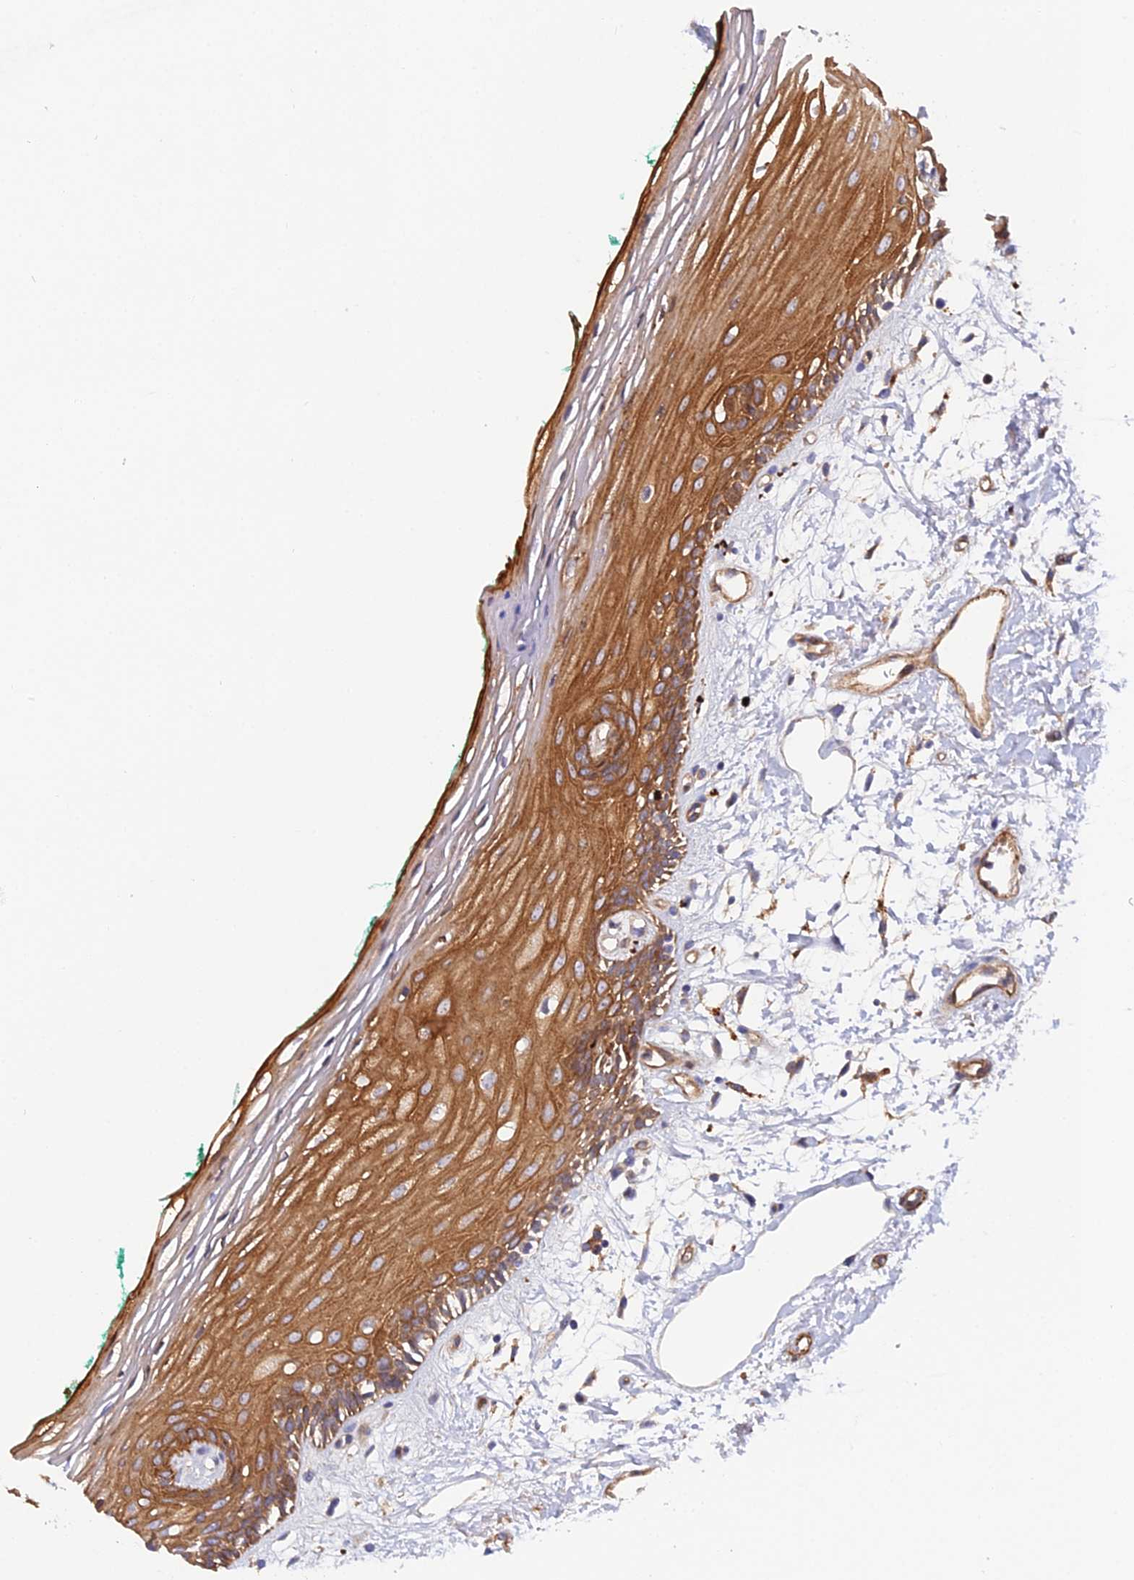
{"staining": {"intensity": "strong", "quantity": ">75%", "location": "cytoplasmic/membranous"}, "tissue": "oral mucosa", "cell_type": "Squamous epithelial cells", "image_type": "normal", "snomed": [{"axis": "morphology", "description": "Normal tissue, NOS"}, {"axis": "topography", "description": "Skeletal muscle"}, {"axis": "topography", "description": "Oral tissue"}, {"axis": "topography", "description": "Peripheral nerve tissue"}], "caption": "Brown immunohistochemical staining in unremarkable oral mucosa displays strong cytoplasmic/membranous staining in approximately >75% of squamous epithelial cells. (brown staining indicates protein expression, while blue staining denotes nuclei).", "gene": "RALGAPA2", "patient": {"sex": "female", "age": 84}}